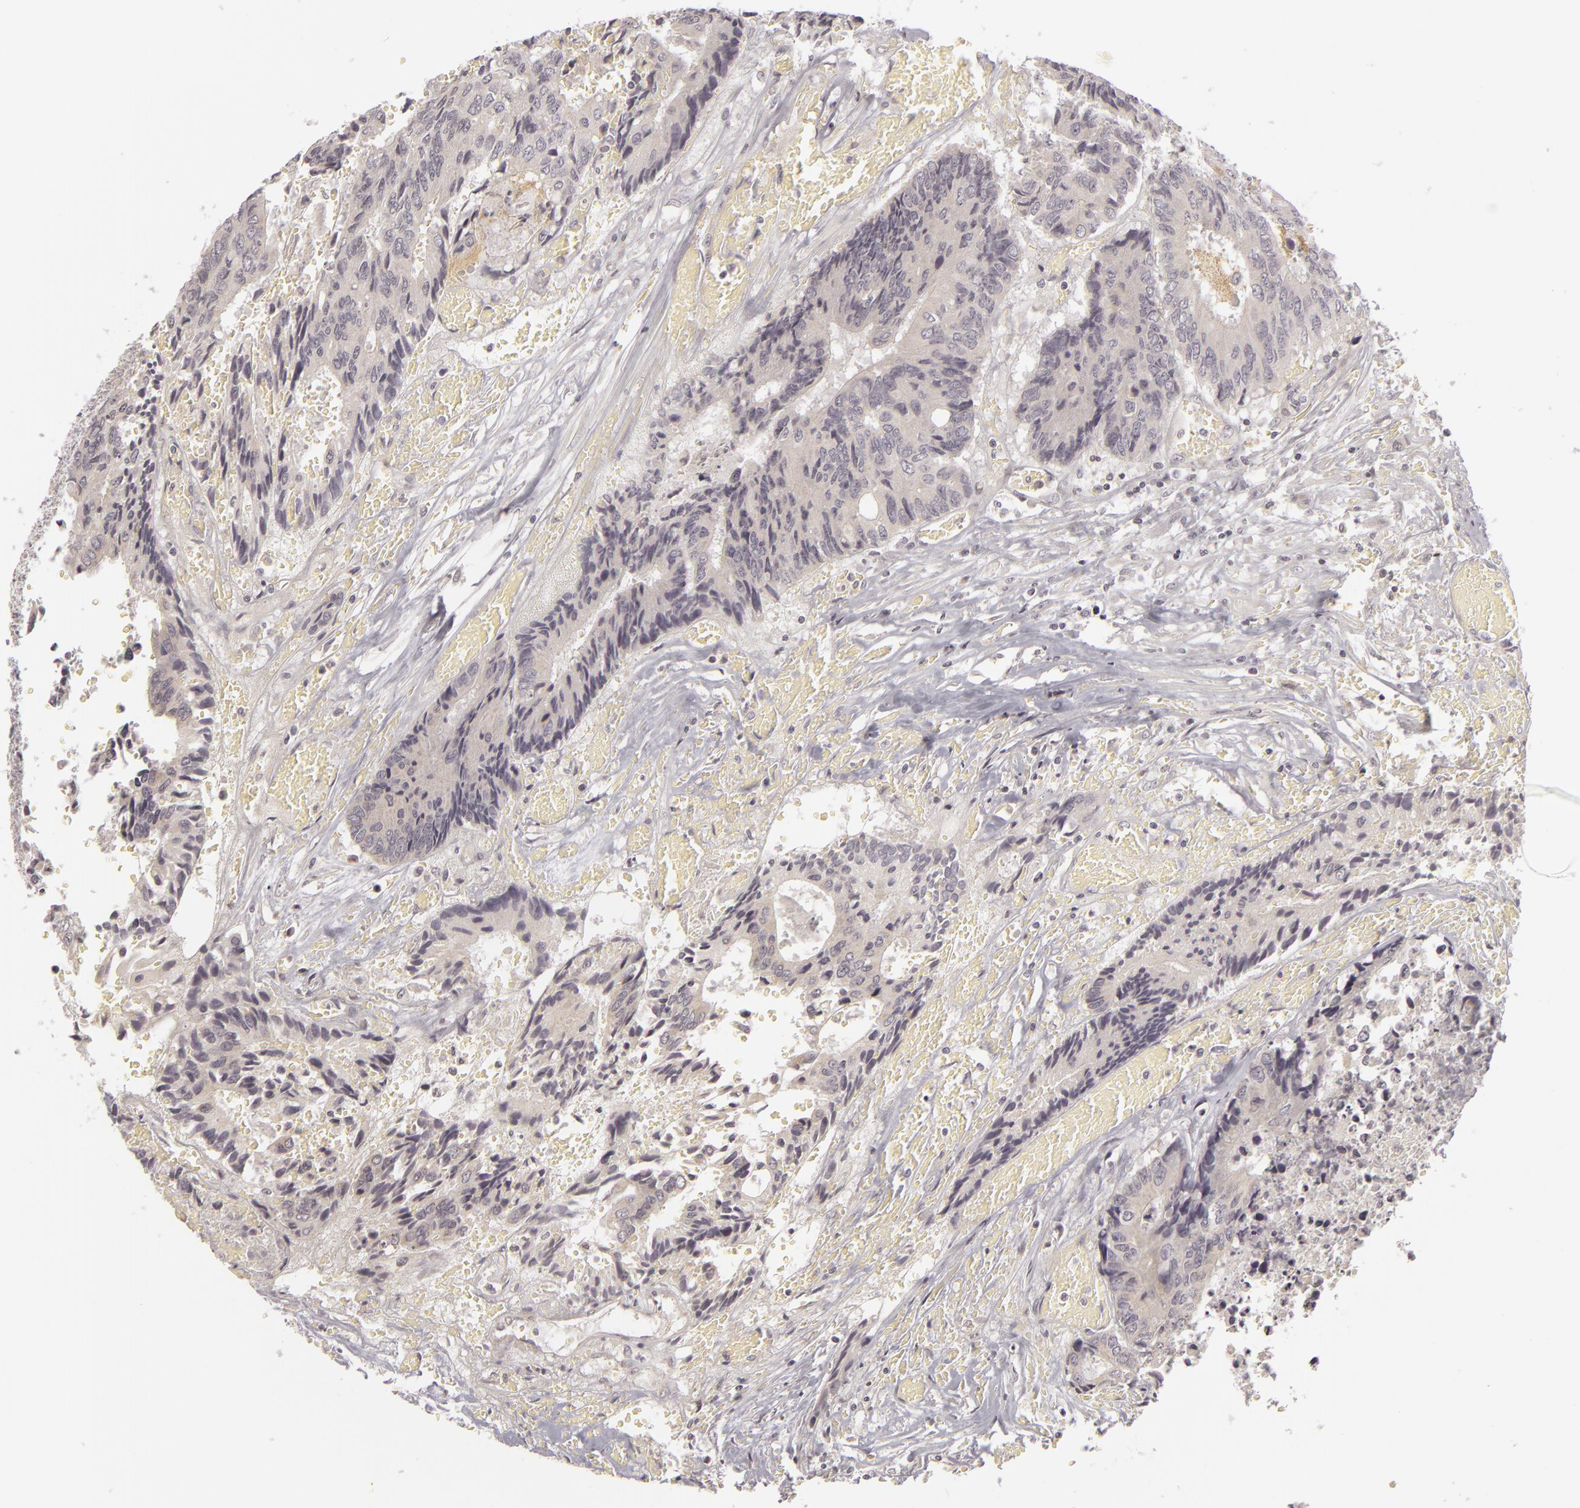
{"staining": {"intensity": "weak", "quantity": "<25%", "location": "cytoplasmic/membranous"}, "tissue": "colorectal cancer", "cell_type": "Tumor cells", "image_type": "cancer", "snomed": [{"axis": "morphology", "description": "Adenocarcinoma, NOS"}, {"axis": "topography", "description": "Rectum"}], "caption": "A high-resolution micrograph shows immunohistochemistry staining of adenocarcinoma (colorectal), which displays no significant expression in tumor cells. (DAB (3,3'-diaminobenzidine) IHC visualized using brightfield microscopy, high magnification).", "gene": "SIX1", "patient": {"sex": "male", "age": 55}}